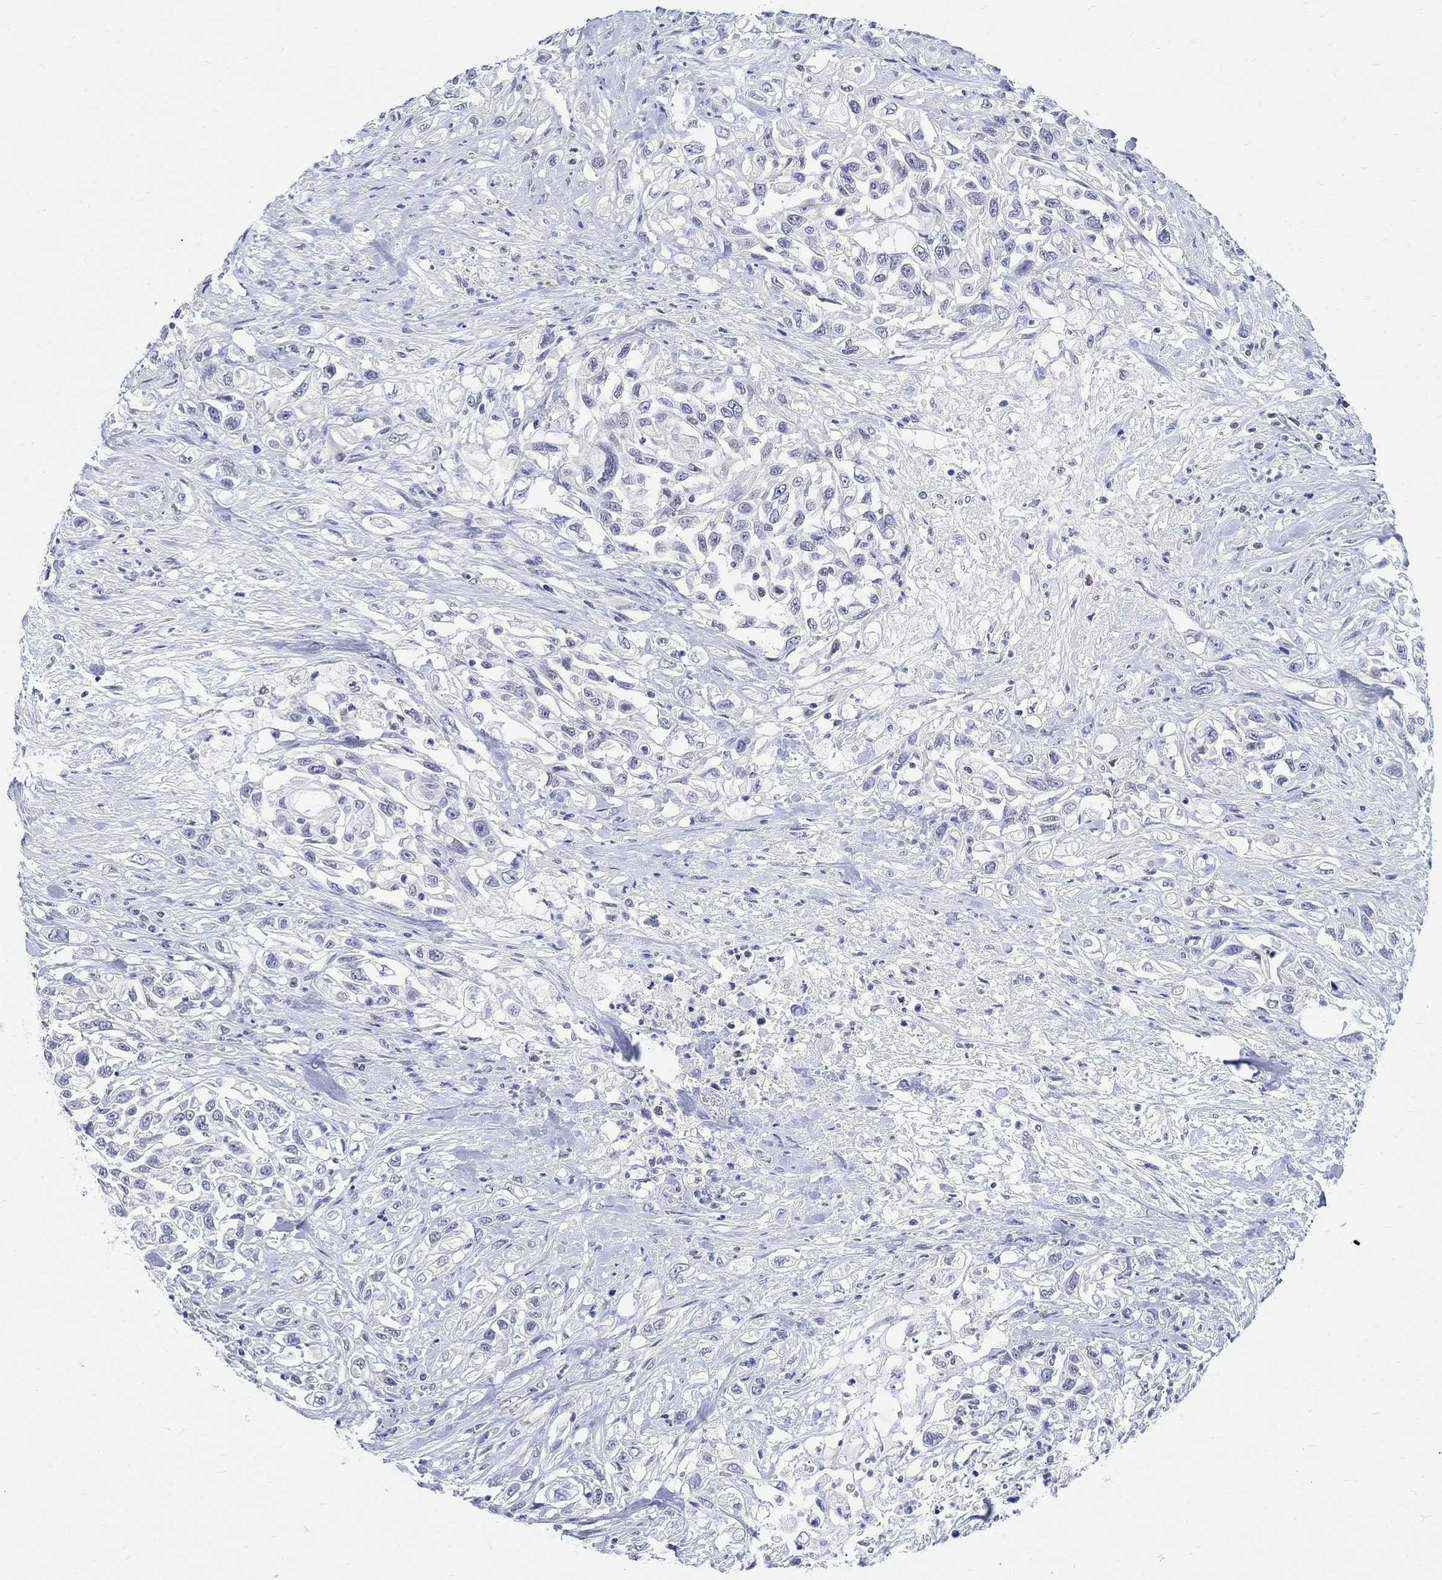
{"staining": {"intensity": "negative", "quantity": "none", "location": "none"}, "tissue": "urothelial cancer", "cell_type": "Tumor cells", "image_type": "cancer", "snomed": [{"axis": "morphology", "description": "Urothelial carcinoma, High grade"}, {"axis": "topography", "description": "Urinary bladder"}], "caption": "Immunohistochemical staining of human high-grade urothelial carcinoma displays no significant expression in tumor cells.", "gene": "ANKS1B", "patient": {"sex": "female", "age": 56}}